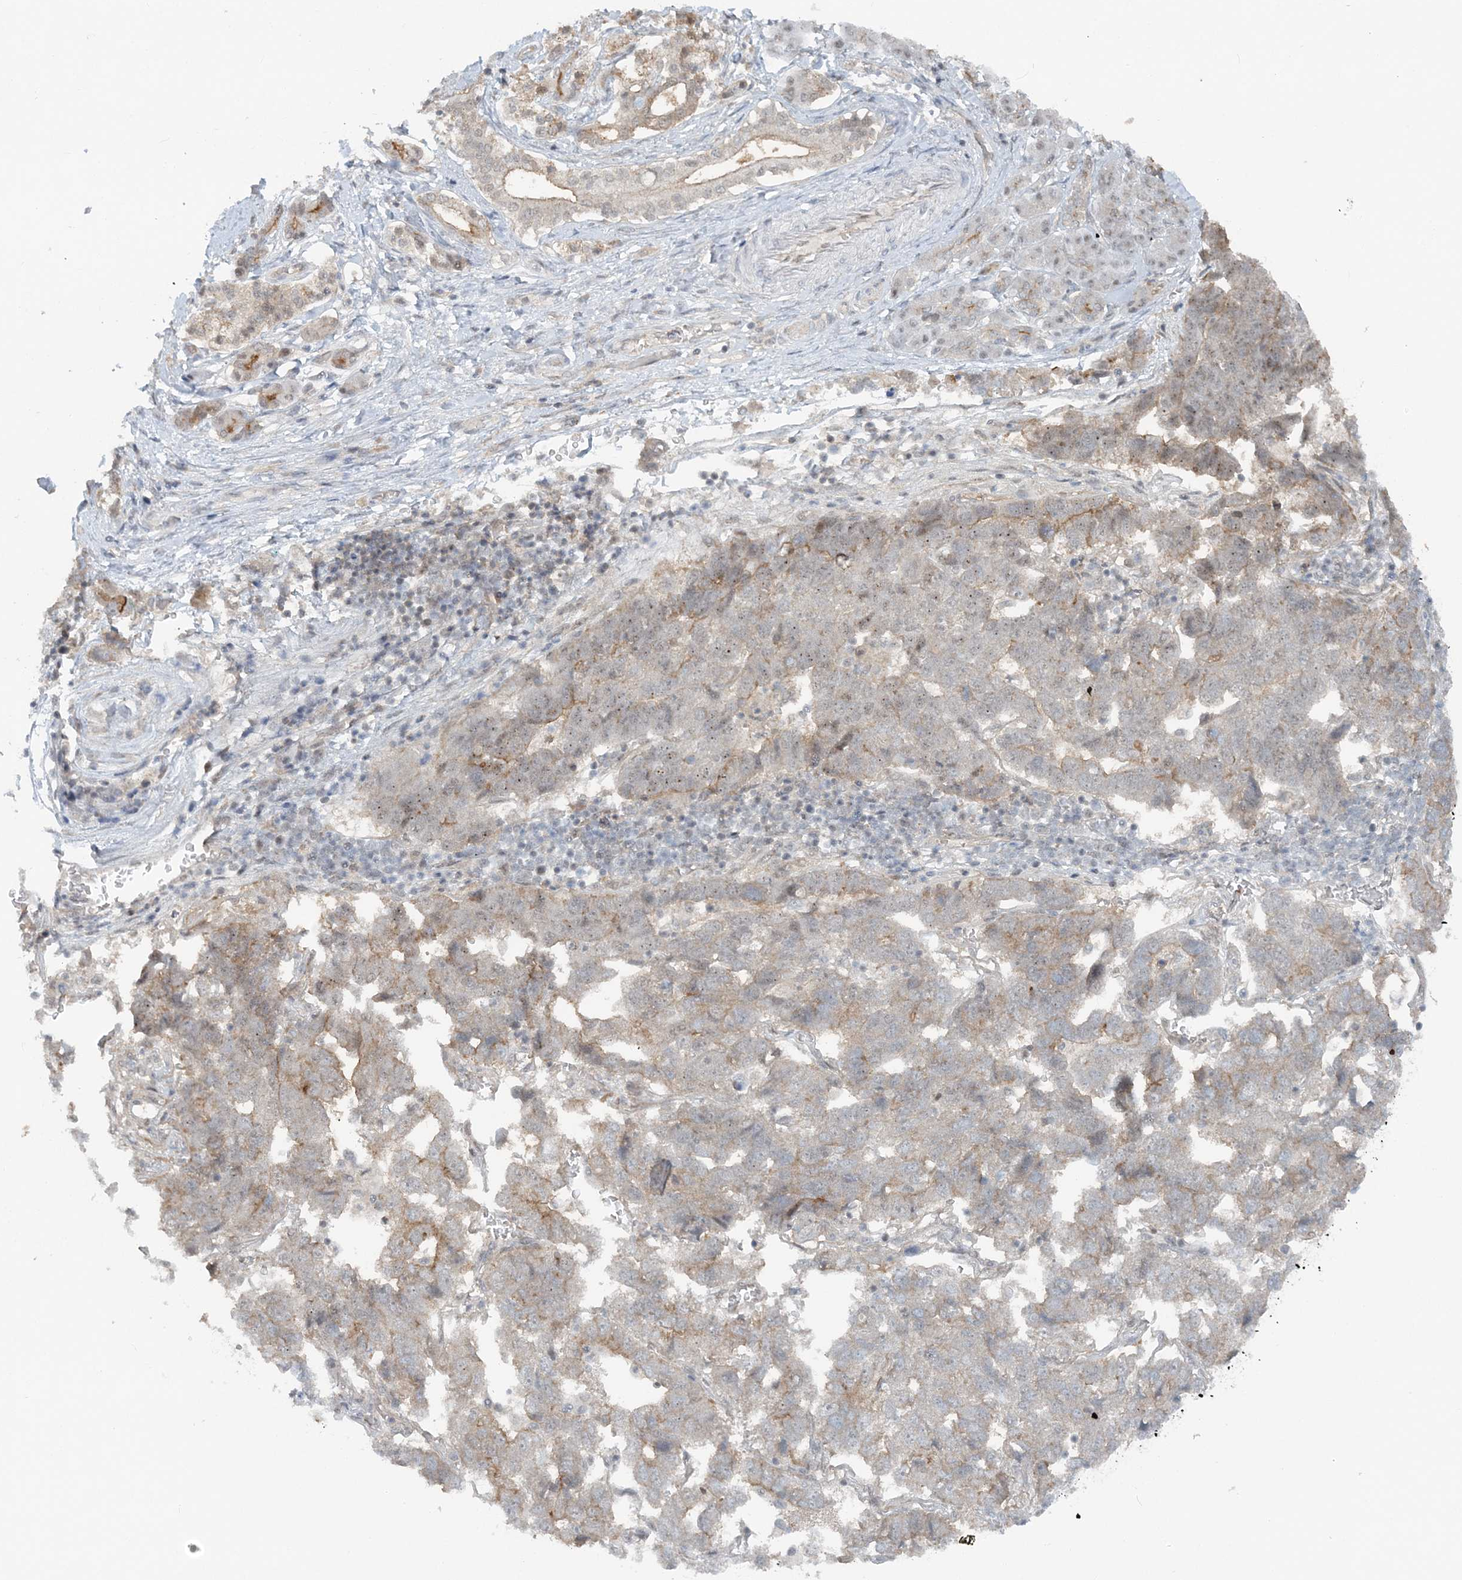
{"staining": {"intensity": "moderate", "quantity": "<25%", "location": "cytoplasmic/membranous"}, "tissue": "pancreatic cancer", "cell_type": "Tumor cells", "image_type": "cancer", "snomed": [{"axis": "morphology", "description": "Adenocarcinoma, NOS"}, {"axis": "topography", "description": "Pancreas"}], "caption": "Immunohistochemical staining of human pancreatic adenocarcinoma displays low levels of moderate cytoplasmic/membranous protein staining in approximately <25% of tumor cells.", "gene": "ATP11A", "patient": {"sex": "female", "age": 61}}